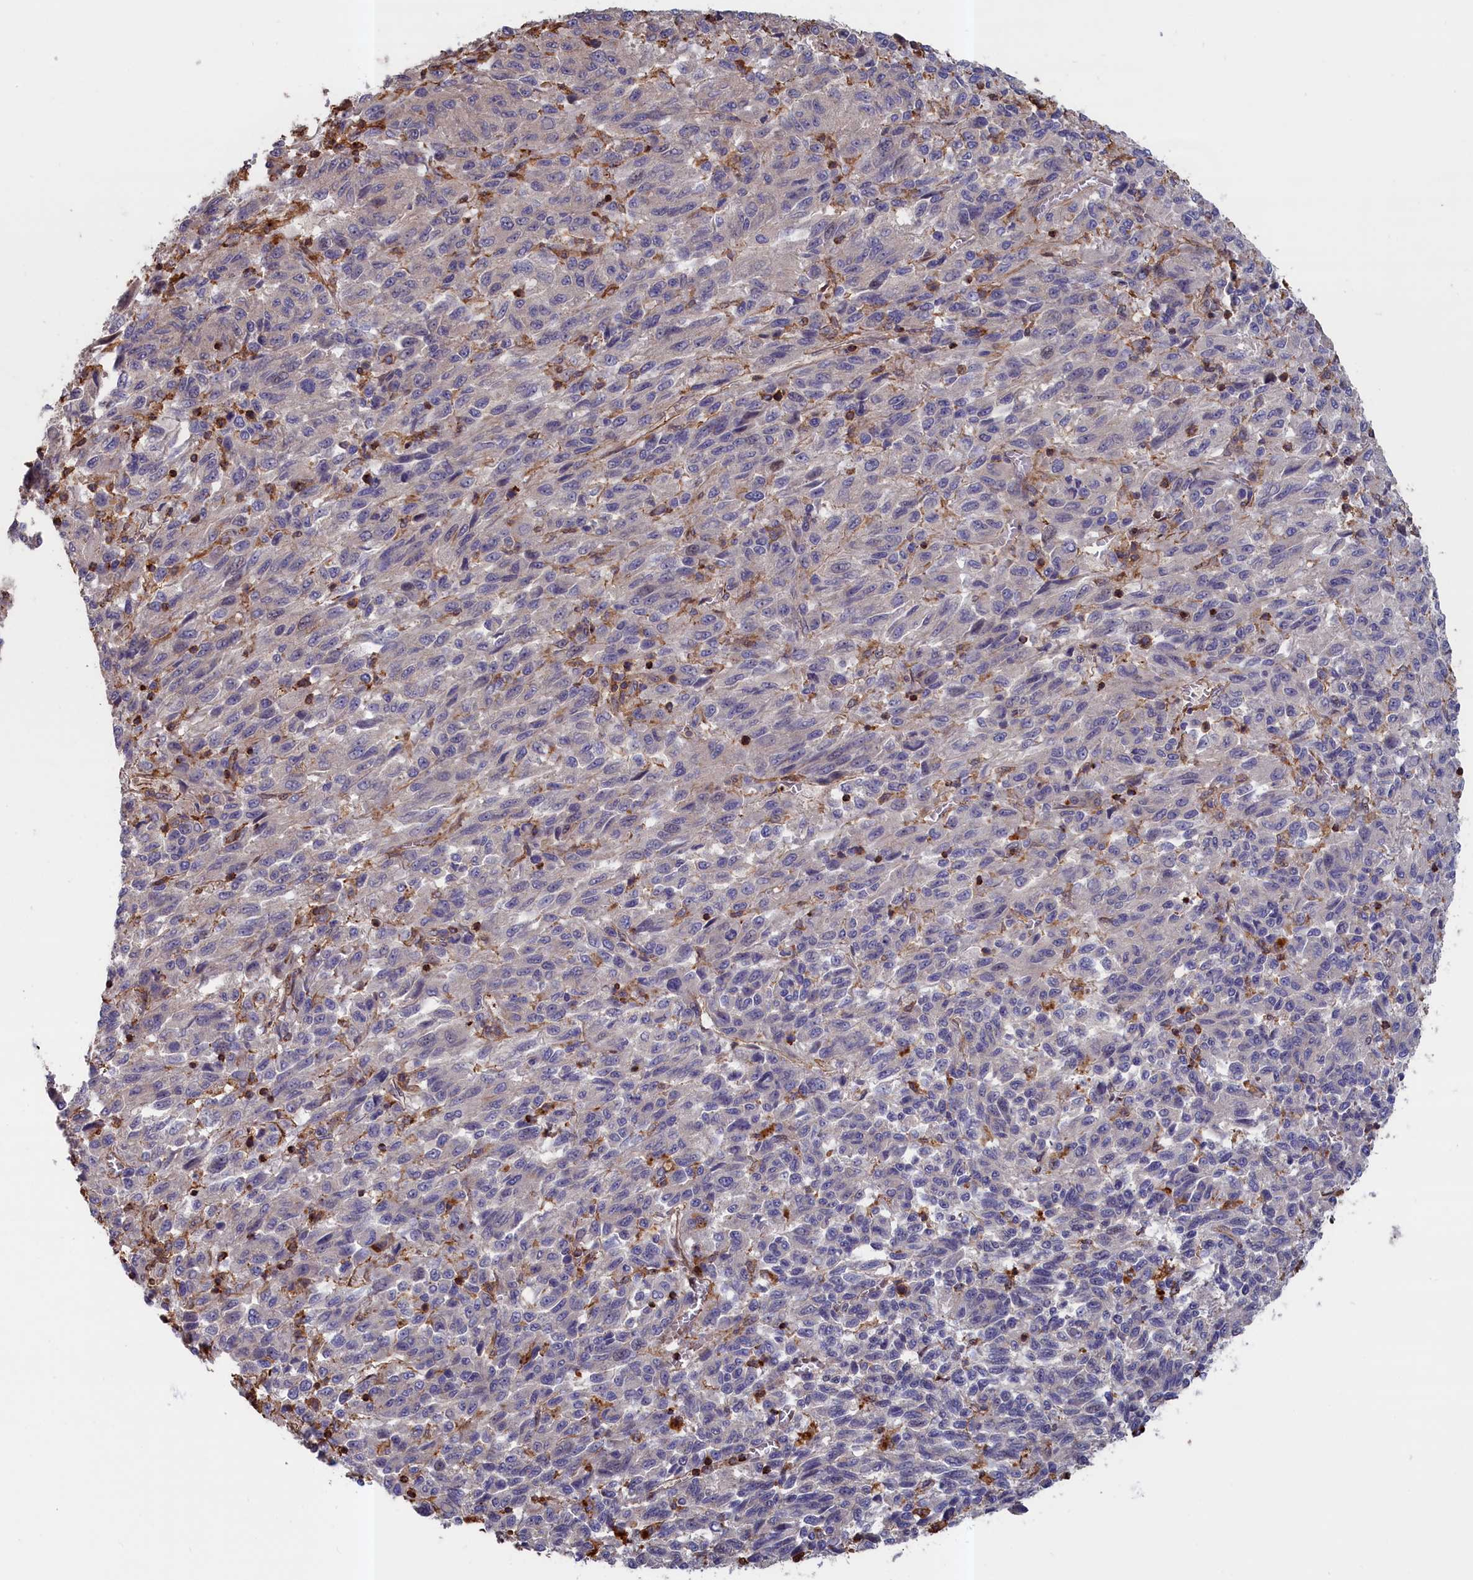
{"staining": {"intensity": "negative", "quantity": "none", "location": "none"}, "tissue": "melanoma", "cell_type": "Tumor cells", "image_type": "cancer", "snomed": [{"axis": "morphology", "description": "Malignant melanoma, Metastatic site"}, {"axis": "topography", "description": "Lung"}], "caption": "Tumor cells show no significant positivity in malignant melanoma (metastatic site).", "gene": "ANKRD27", "patient": {"sex": "male", "age": 64}}